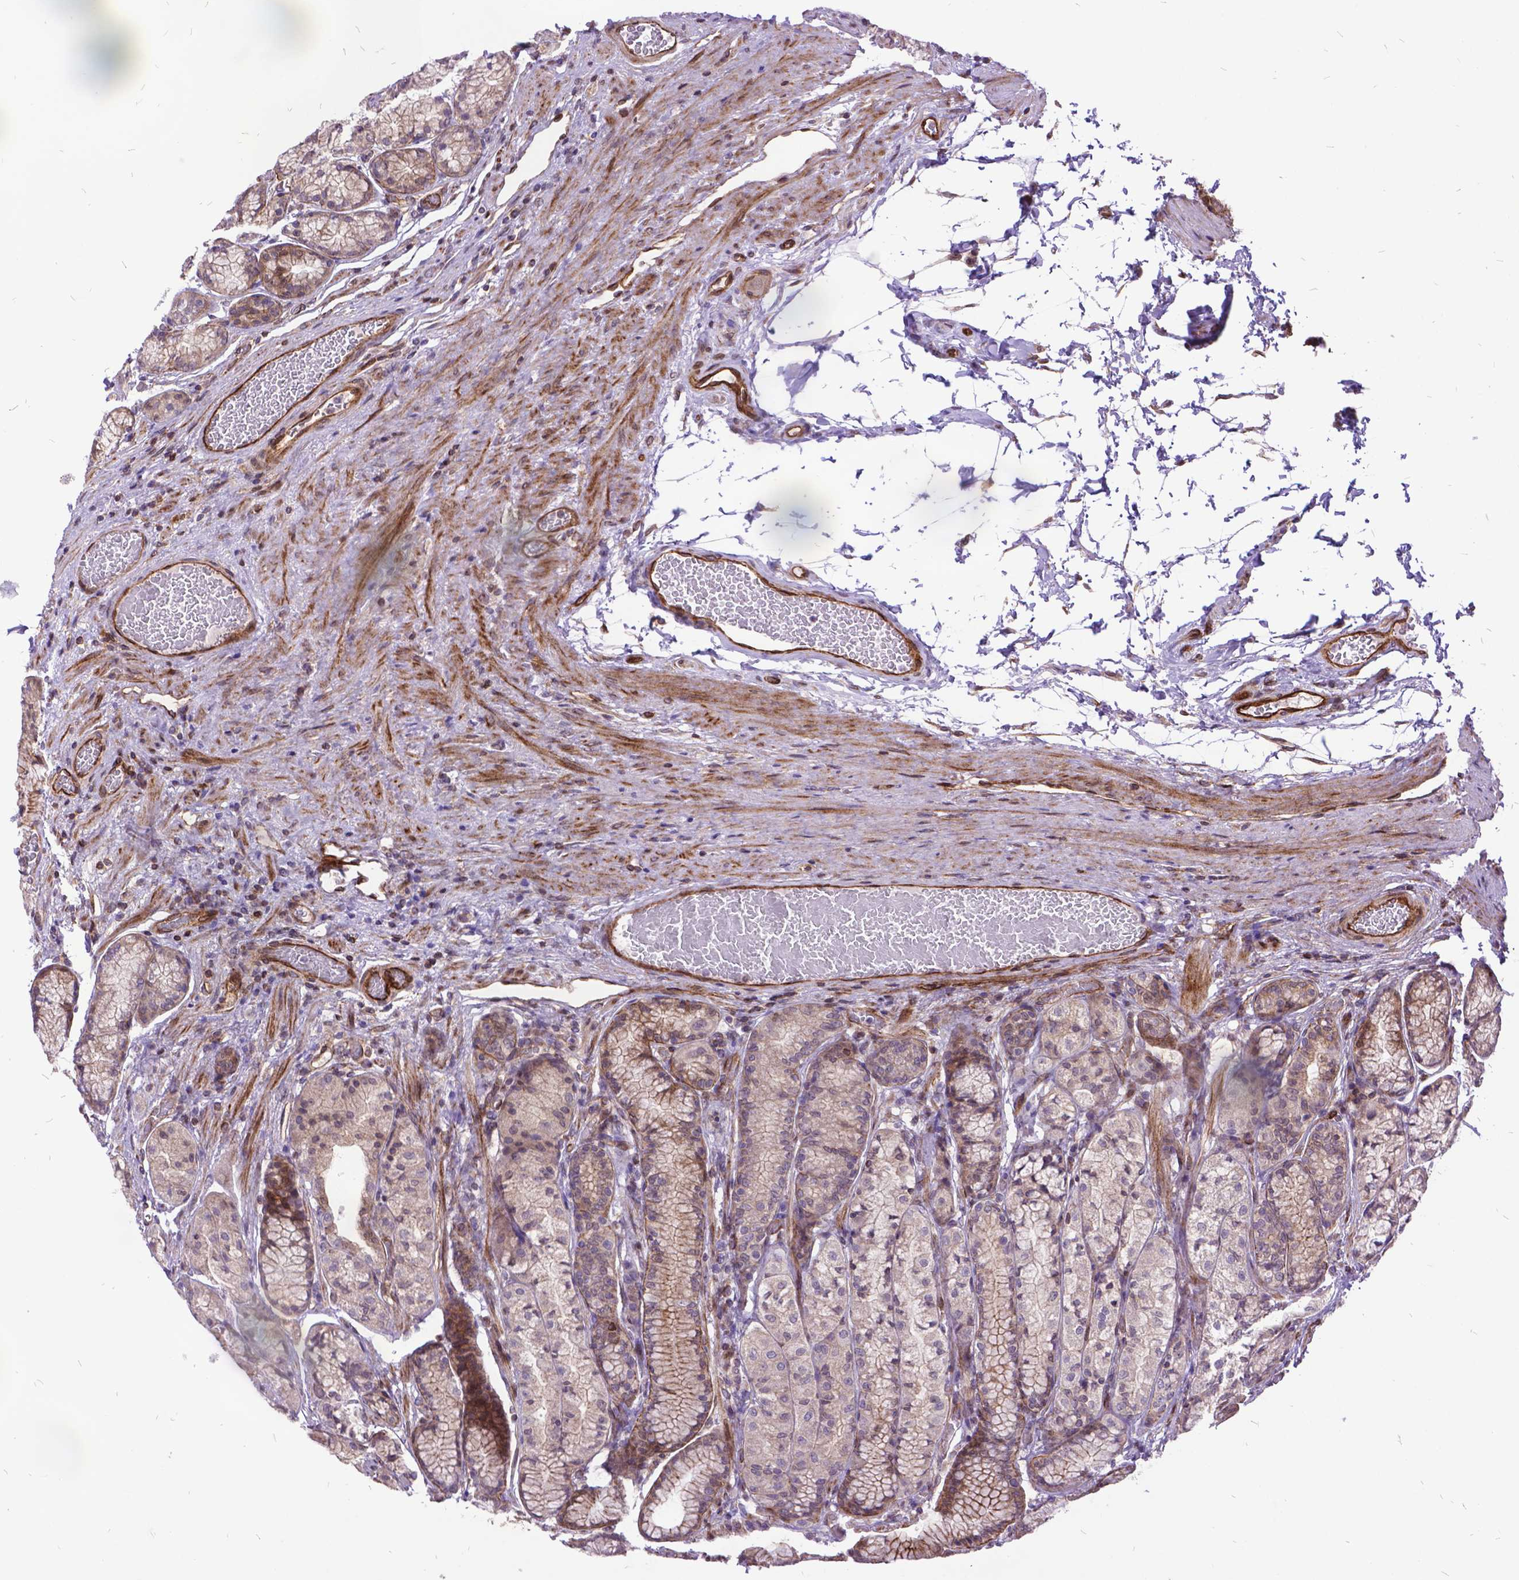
{"staining": {"intensity": "moderate", "quantity": "25%-75%", "location": "cytoplasmic/membranous"}, "tissue": "stomach", "cell_type": "Glandular cells", "image_type": "normal", "snomed": [{"axis": "morphology", "description": "Normal tissue, NOS"}, {"axis": "morphology", "description": "Adenocarcinoma, NOS"}, {"axis": "morphology", "description": "Adenocarcinoma, High grade"}, {"axis": "topography", "description": "Stomach, upper"}, {"axis": "topography", "description": "Stomach"}], "caption": "Normal stomach was stained to show a protein in brown. There is medium levels of moderate cytoplasmic/membranous expression in approximately 25%-75% of glandular cells. The staining was performed using DAB (3,3'-diaminobenzidine) to visualize the protein expression in brown, while the nuclei were stained in blue with hematoxylin (Magnification: 20x).", "gene": "GRB7", "patient": {"sex": "female", "age": 65}}